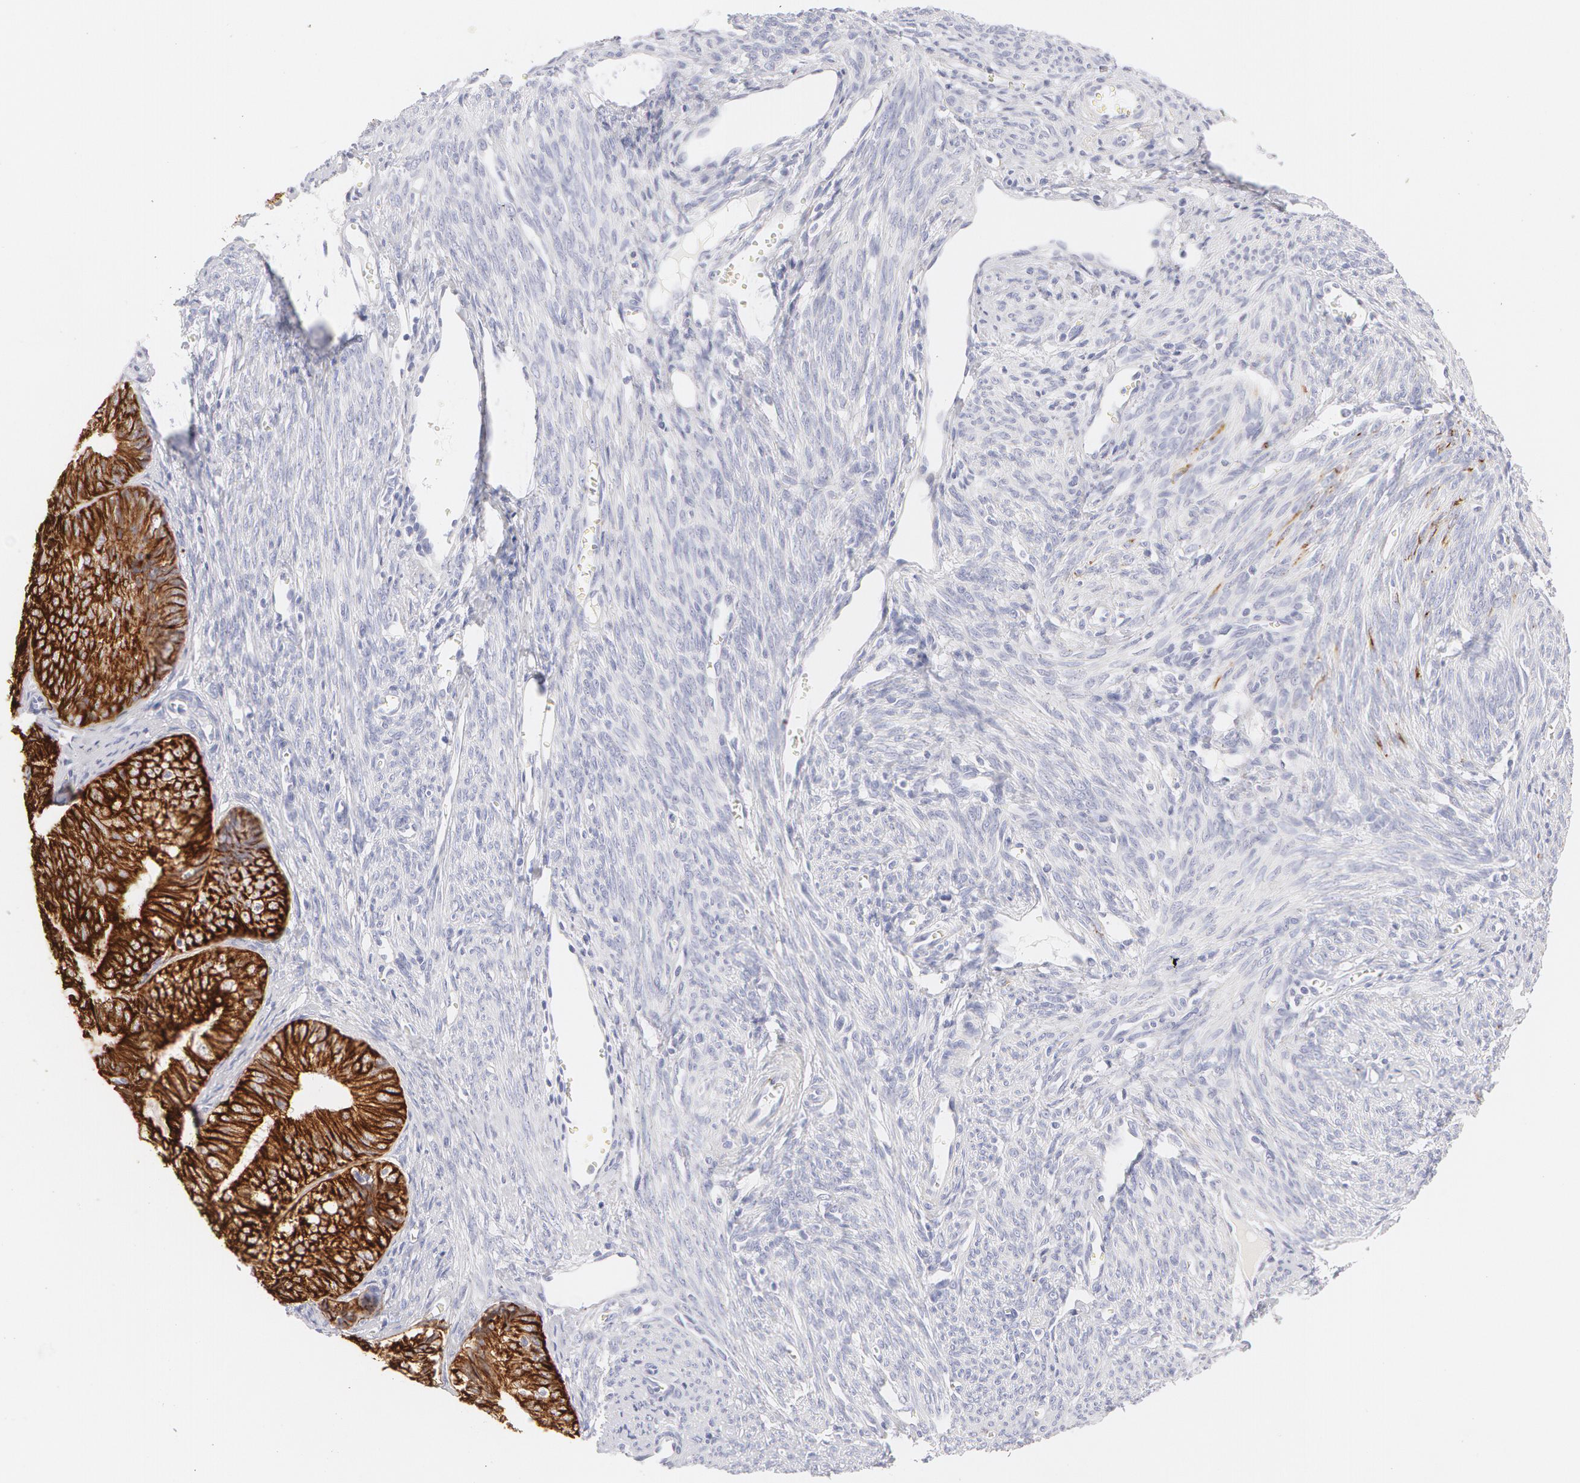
{"staining": {"intensity": "moderate", "quantity": ">75%", "location": "cytoplasmic/membranous"}, "tissue": "endometrial cancer", "cell_type": "Tumor cells", "image_type": "cancer", "snomed": [{"axis": "morphology", "description": "Adenocarcinoma, NOS"}, {"axis": "topography", "description": "Endometrium"}], "caption": "This is an image of IHC staining of endometrial adenocarcinoma, which shows moderate expression in the cytoplasmic/membranous of tumor cells.", "gene": "KRT8", "patient": {"sex": "female", "age": 66}}